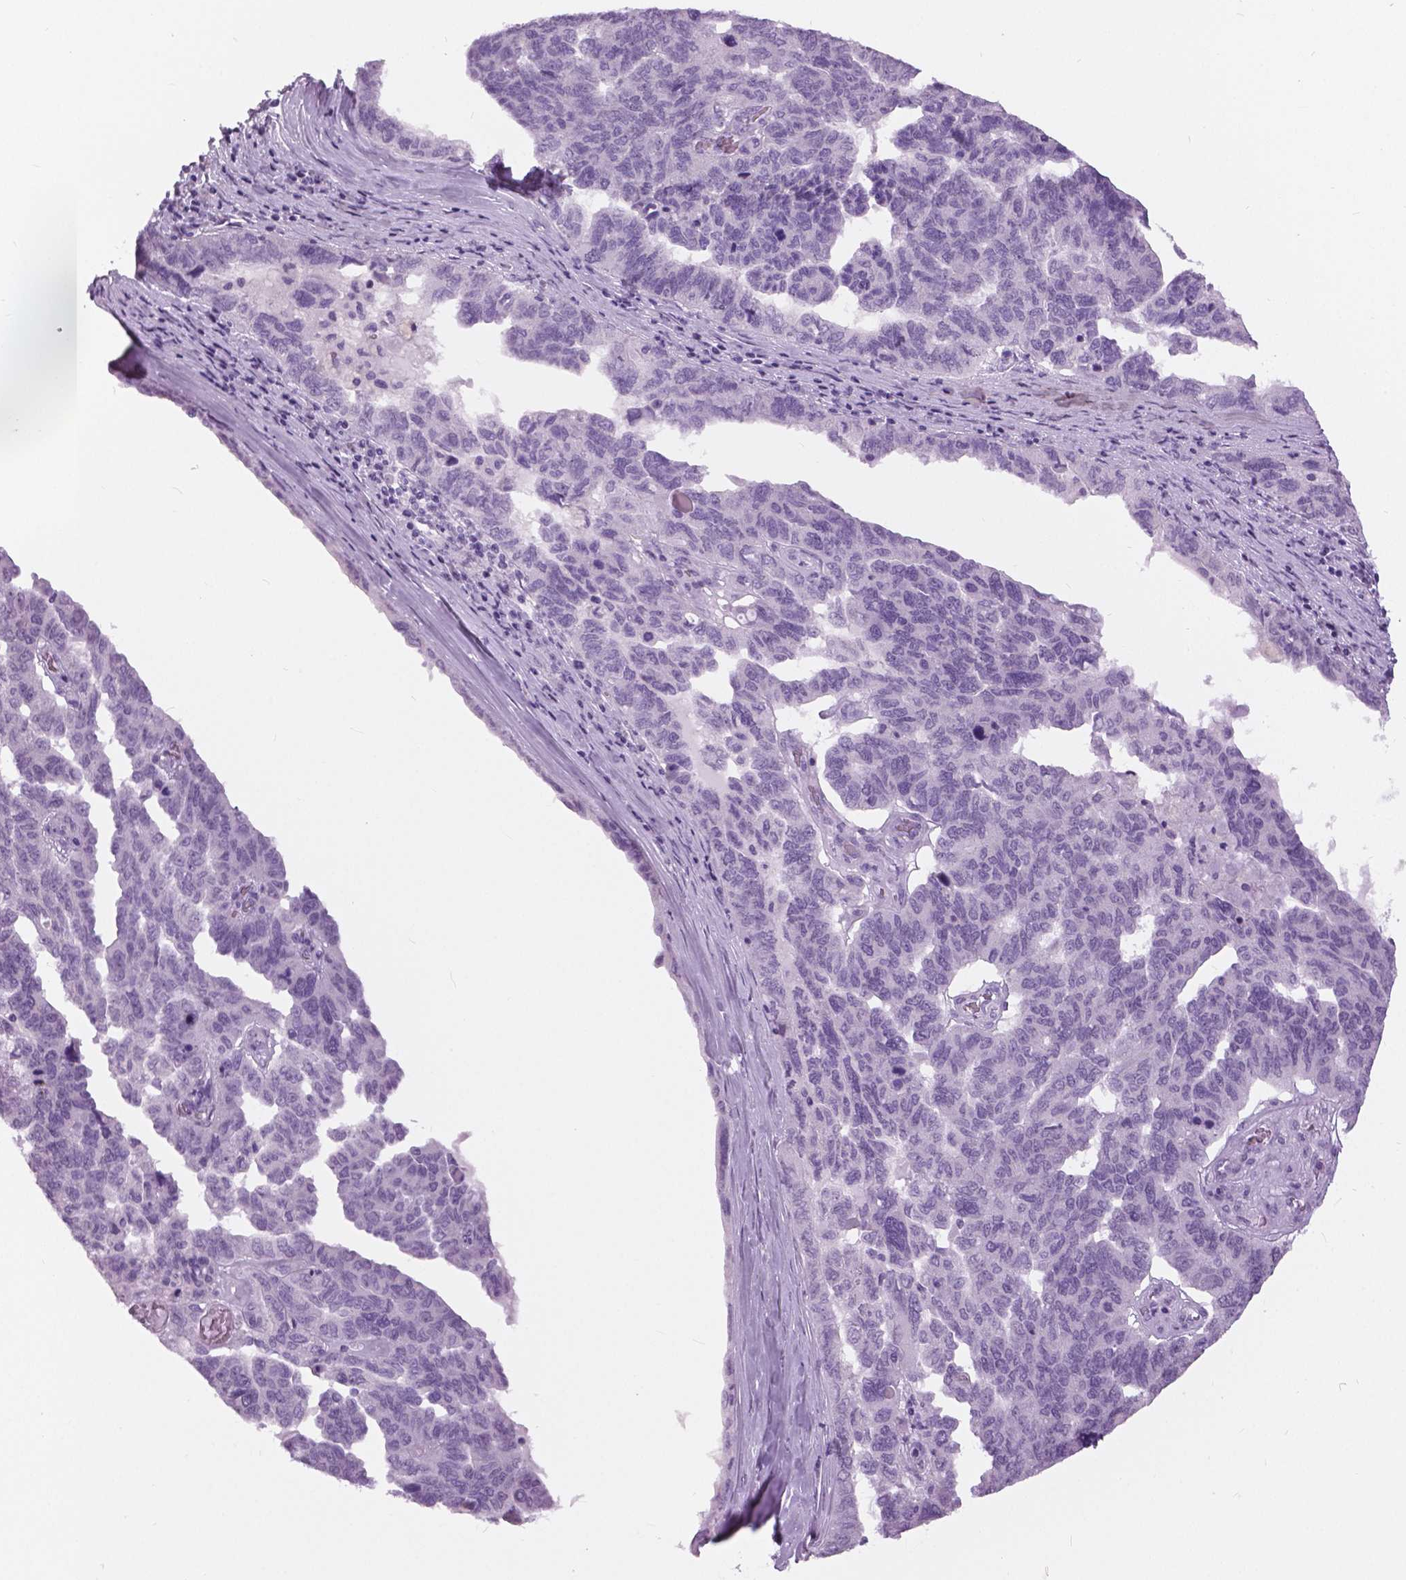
{"staining": {"intensity": "negative", "quantity": "none", "location": "none"}, "tissue": "ovarian cancer", "cell_type": "Tumor cells", "image_type": "cancer", "snomed": [{"axis": "morphology", "description": "Cystadenocarcinoma, serous, NOS"}, {"axis": "topography", "description": "Ovary"}], "caption": "High magnification brightfield microscopy of serous cystadenocarcinoma (ovarian) stained with DAB (brown) and counterstained with hematoxylin (blue): tumor cells show no significant expression. (Stains: DAB (3,3'-diaminobenzidine) IHC with hematoxylin counter stain, Microscopy: brightfield microscopy at high magnification).", "gene": "MYOM1", "patient": {"sex": "female", "age": 64}}